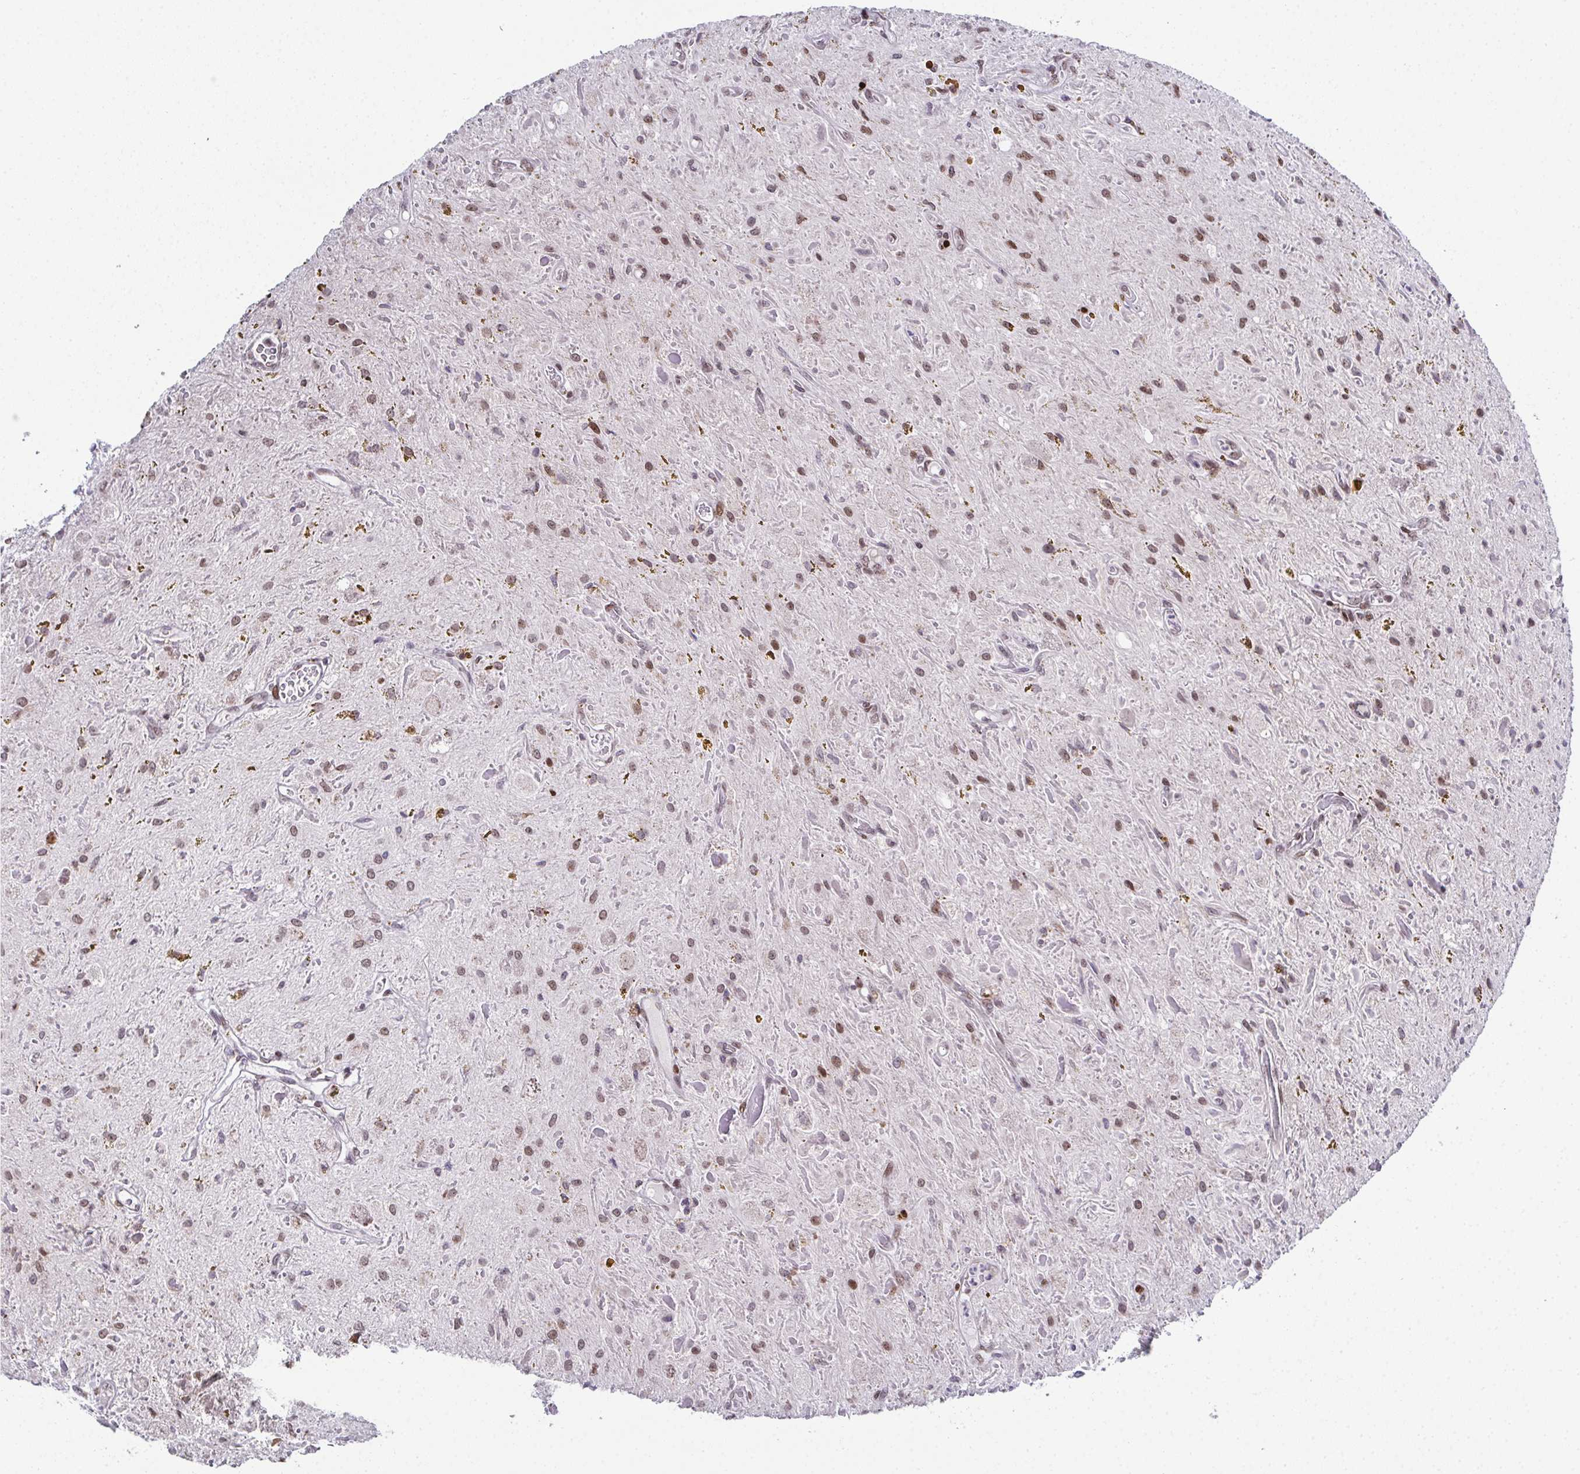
{"staining": {"intensity": "moderate", "quantity": "25%-75%", "location": "nuclear"}, "tissue": "glioma", "cell_type": "Tumor cells", "image_type": "cancer", "snomed": [{"axis": "morphology", "description": "Glioma, malignant, Low grade"}, {"axis": "topography", "description": "Cerebellum"}], "caption": "A brown stain highlights moderate nuclear staining of a protein in human malignant glioma (low-grade) tumor cells. (DAB IHC with brightfield microscopy, high magnification).", "gene": "RB1", "patient": {"sex": "female", "age": 14}}